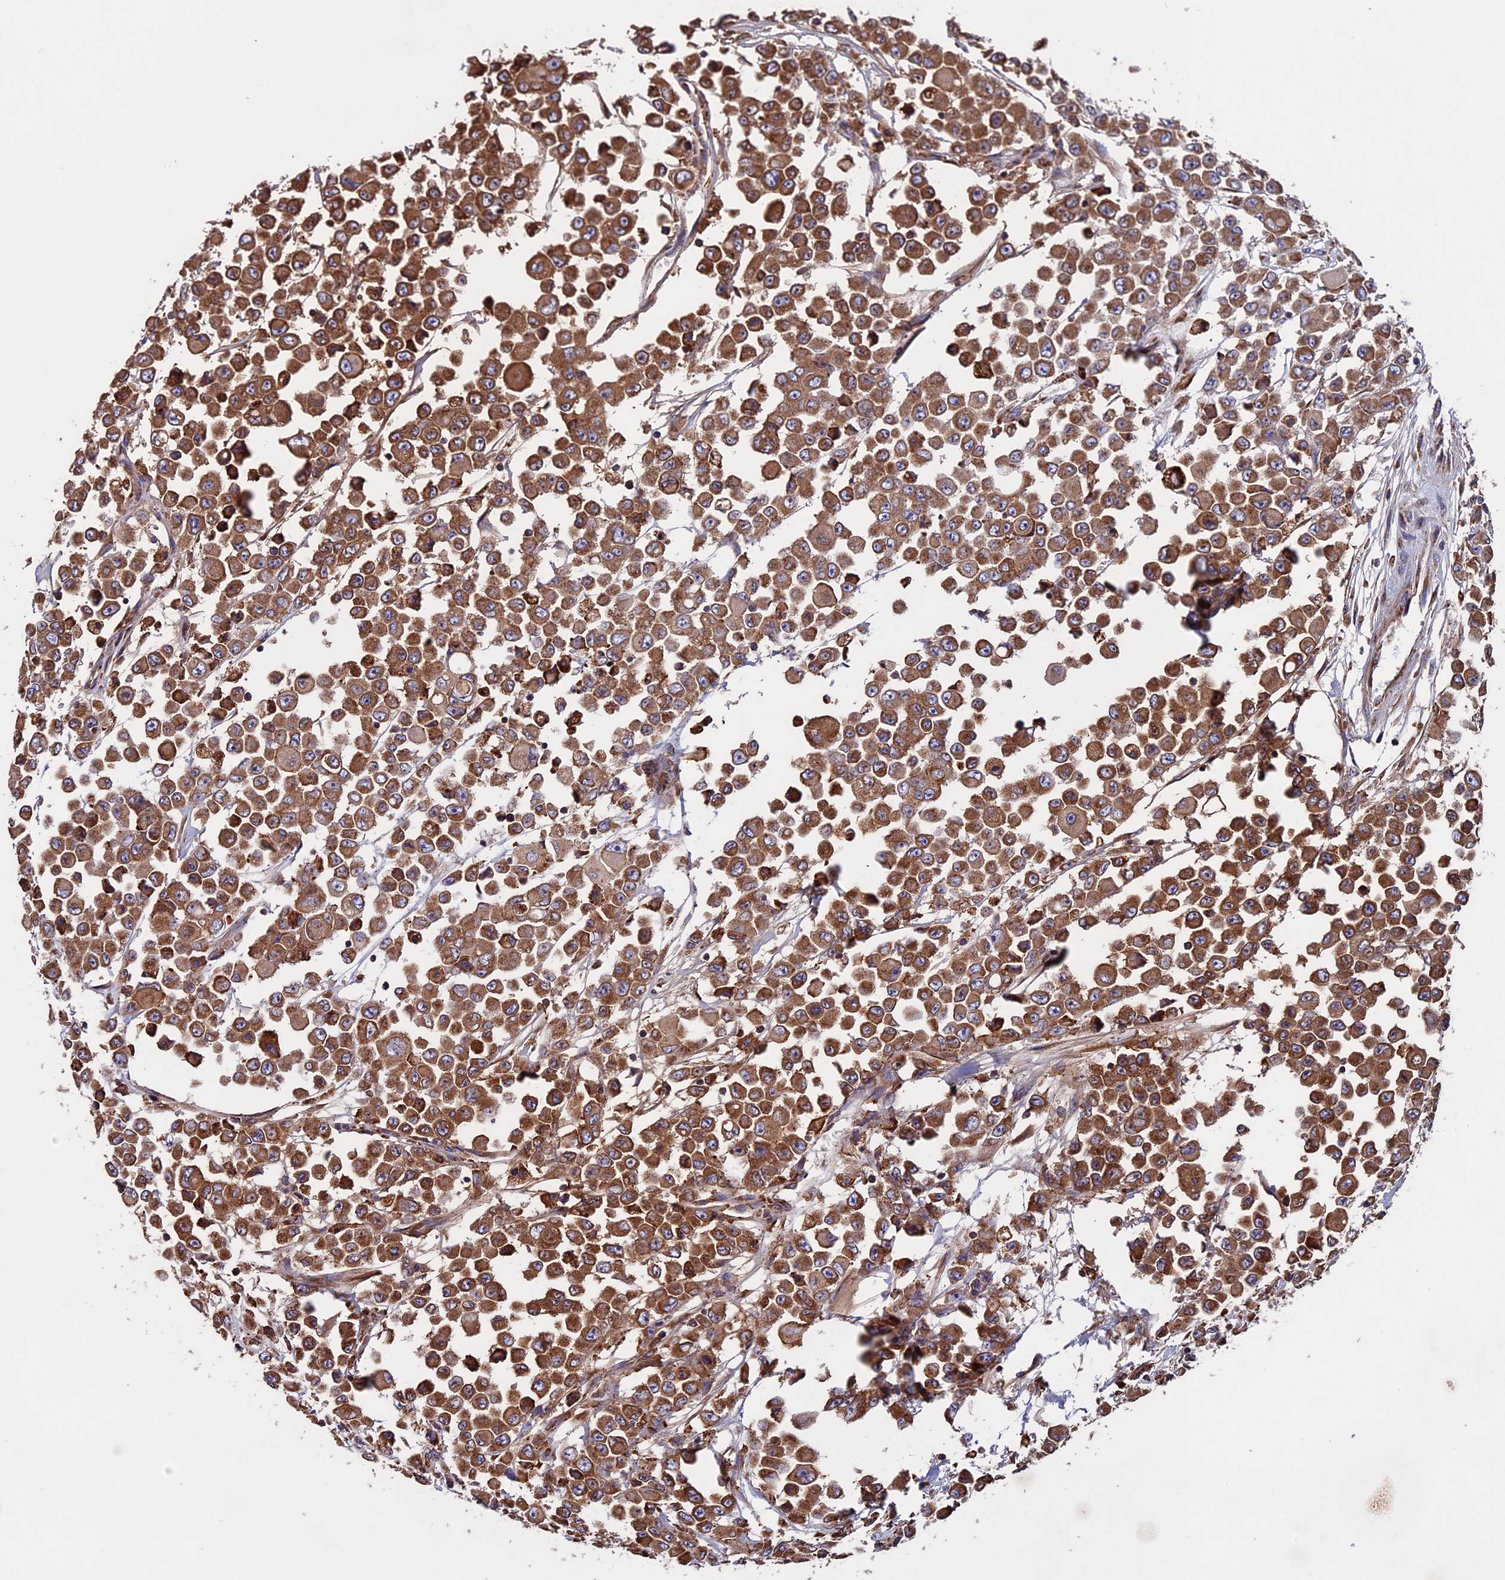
{"staining": {"intensity": "strong", "quantity": ">75%", "location": "cytoplasmic/membranous"}, "tissue": "colorectal cancer", "cell_type": "Tumor cells", "image_type": "cancer", "snomed": [{"axis": "morphology", "description": "Adenocarcinoma, NOS"}, {"axis": "topography", "description": "Colon"}], "caption": "Colorectal adenocarcinoma stained with a protein marker shows strong staining in tumor cells.", "gene": "BTBD3", "patient": {"sex": "male", "age": 51}}